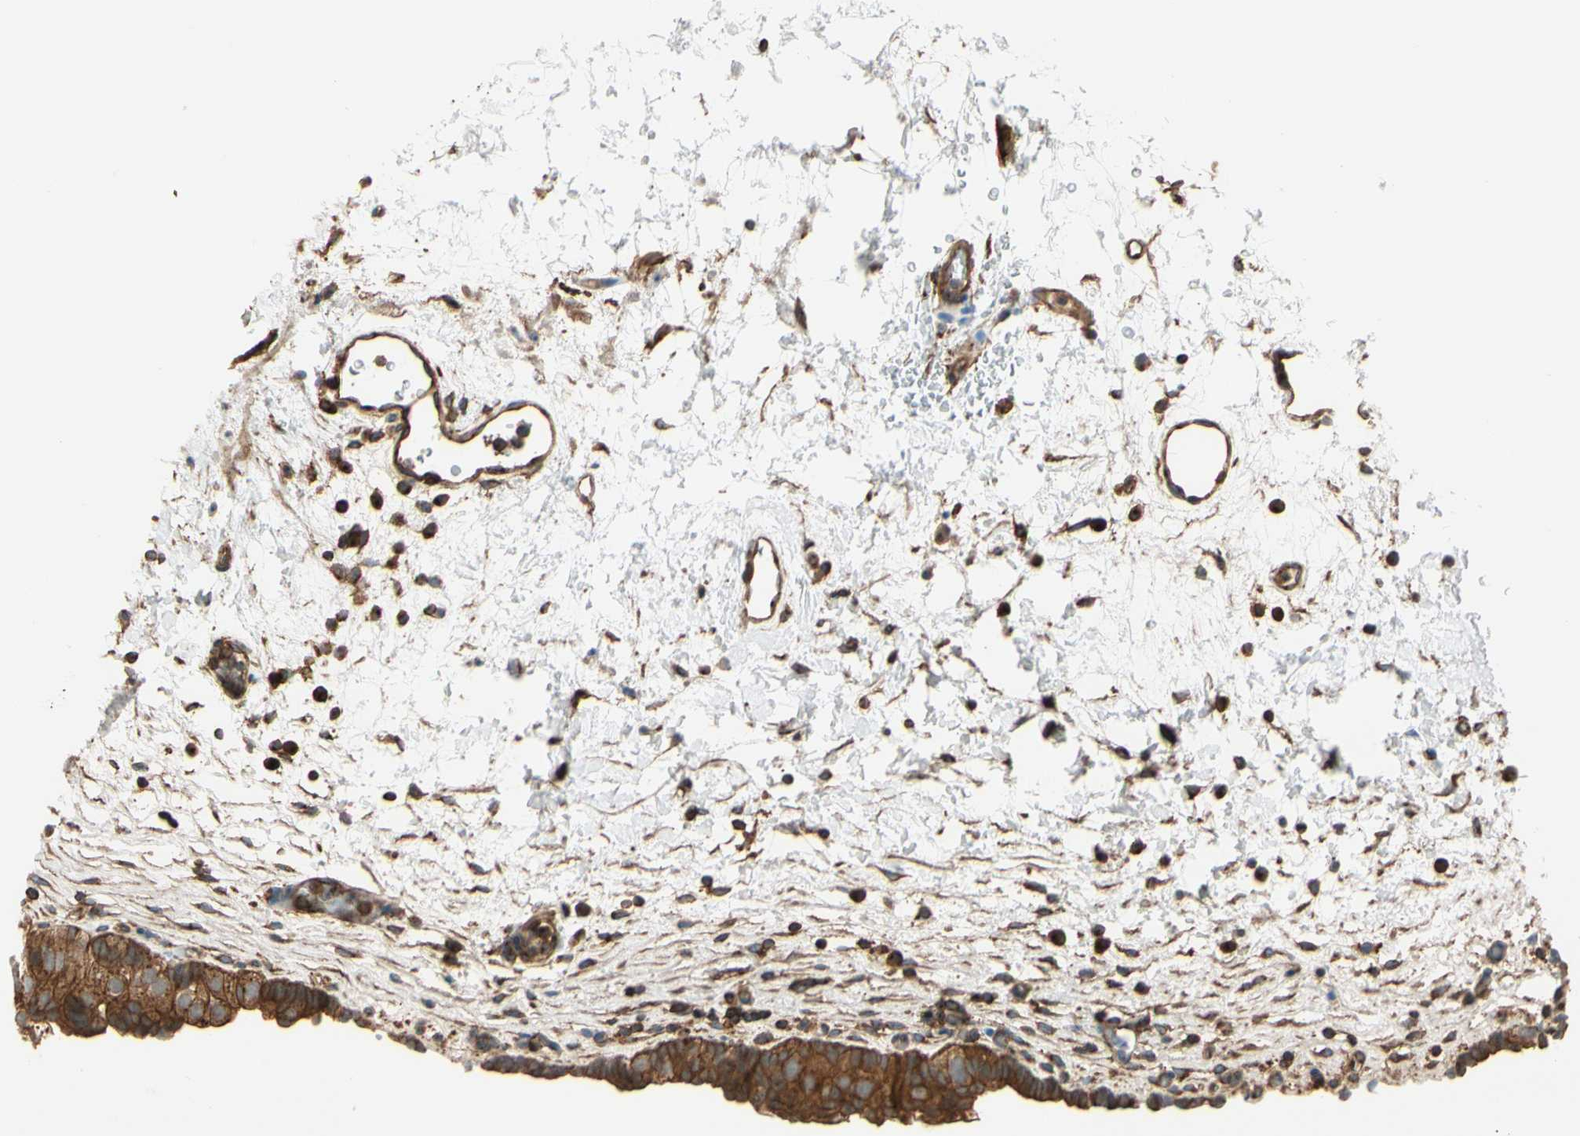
{"staining": {"intensity": "moderate", "quantity": ">75%", "location": "cytoplasmic/membranous"}, "tissue": "urinary bladder", "cell_type": "Urothelial cells", "image_type": "normal", "snomed": [{"axis": "morphology", "description": "Normal tissue, NOS"}, {"axis": "topography", "description": "Urinary bladder"}], "caption": "This photomicrograph demonstrates normal urinary bladder stained with immunohistochemistry (IHC) to label a protein in brown. The cytoplasmic/membranous of urothelial cells show moderate positivity for the protein. Nuclei are counter-stained blue.", "gene": "EPS15", "patient": {"sex": "female", "age": 64}}